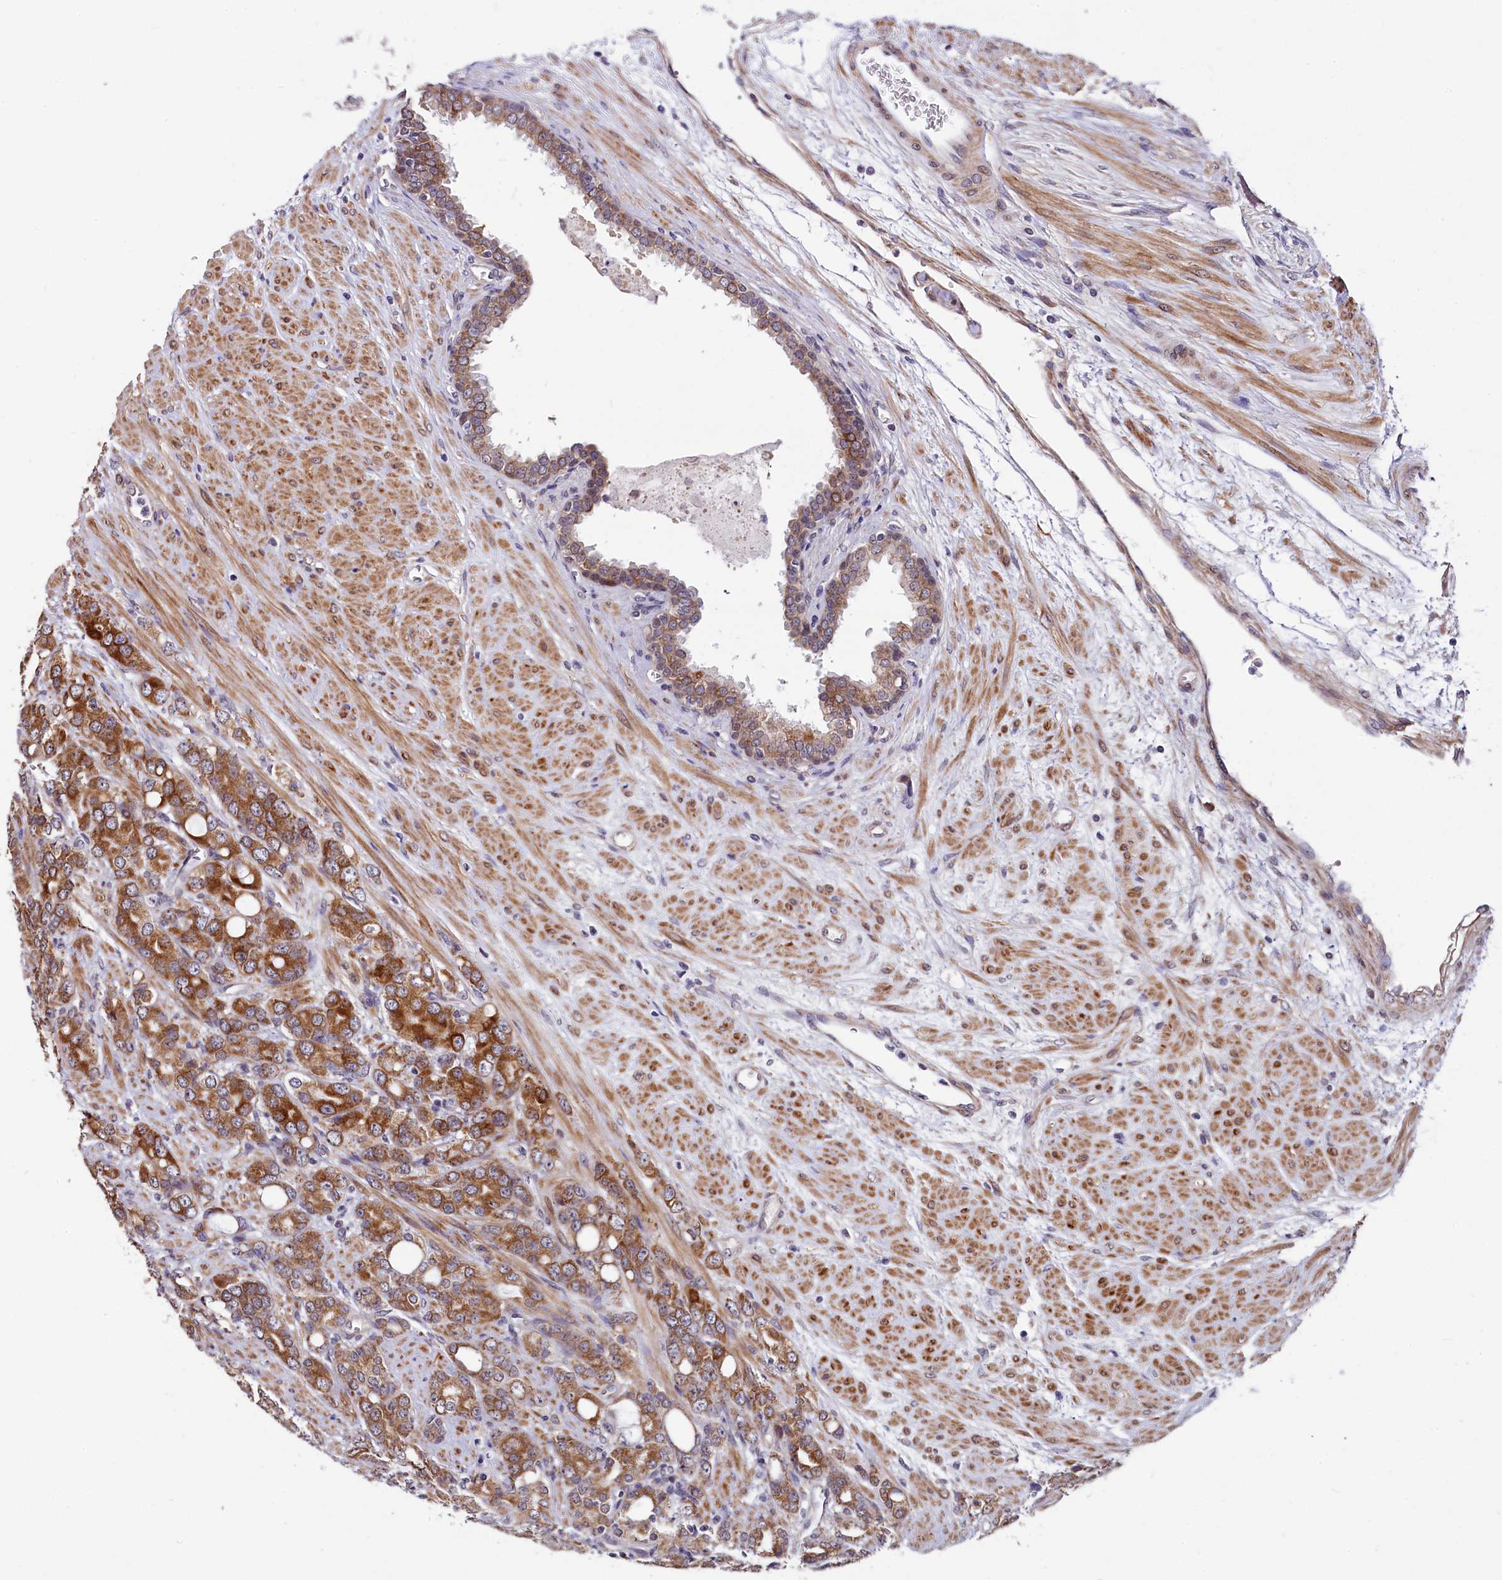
{"staining": {"intensity": "moderate", "quantity": ">75%", "location": "cytoplasmic/membranous"}, "tissue": "prostate cancer", "cell_type": "Tumor cells", "image_type": "cancer", "snomed": [{"axis": "morphology", "description": "Adenocarcinoma, High grade"}, {"axis": "topography", "description": "Prostate"}], "caption": "Prostate cancer stained with a protein marker reveals moderate staining in tumor cells.", "gene": "SLC39A6", "patient": {"sex": "male", "age": 62}}